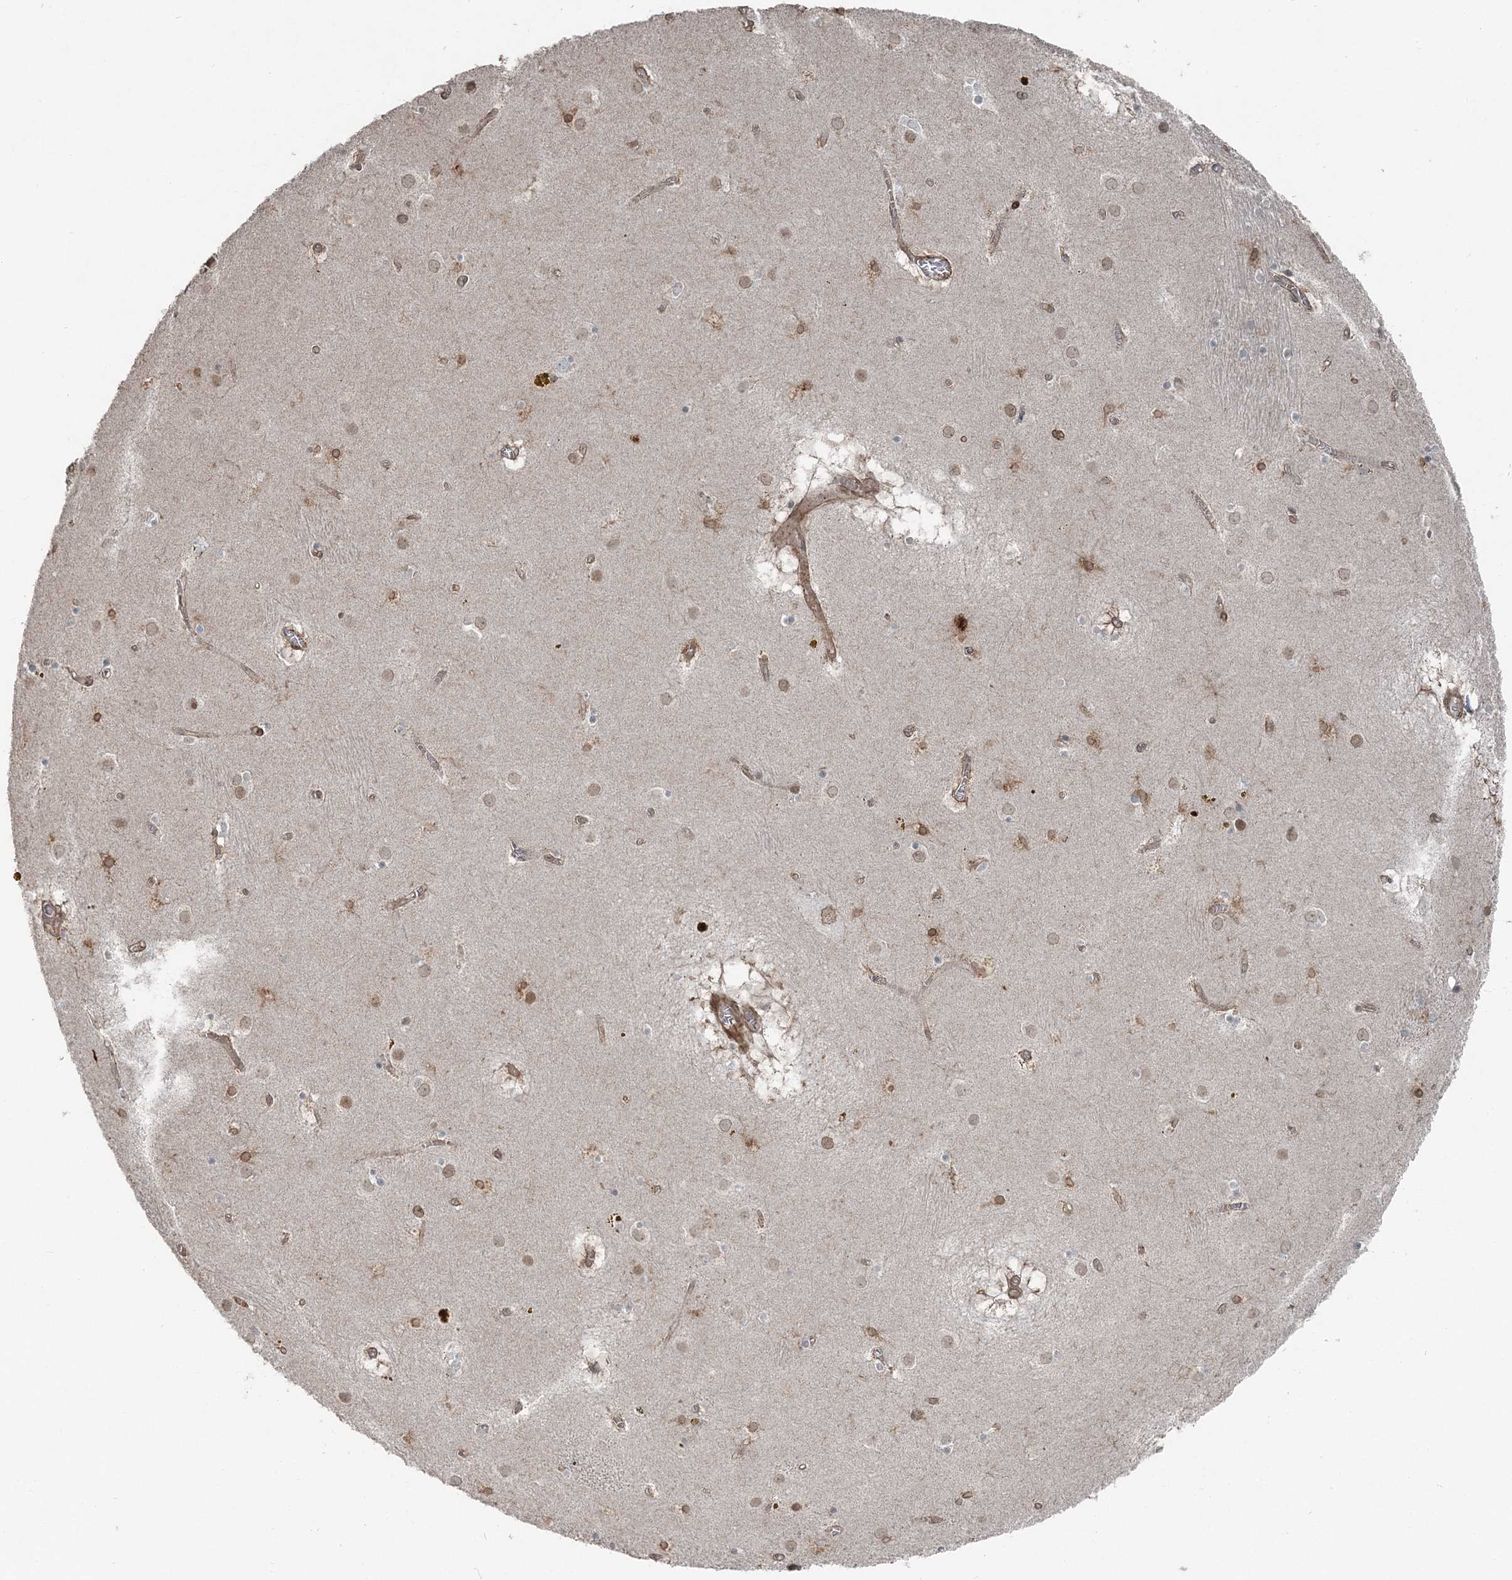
{"staining": {"intensity": "weak", "quantity": "25%-75%", "location": "cytoplasmic/membranous,nuclear"}, "tissue": "caudate", "cell_type": "Glial cells", "image_type": "normal", "snomed": [{"axis": "morphology", "description": "Normal tissue, NOS"}, {"axis": "topography", "description": "Lateral ventricle wall"}], "caption": "DAB (3,3'-diaminobenzidine) immunohistochemical staining of unremarkable human caudate demonstrates weak cytoplasmic/membranous,nuclear protein positivity in approximately 25%-75% of glial cells.", "gene": "FBXL17", "patient": {"sex": "male", "age": 70}}